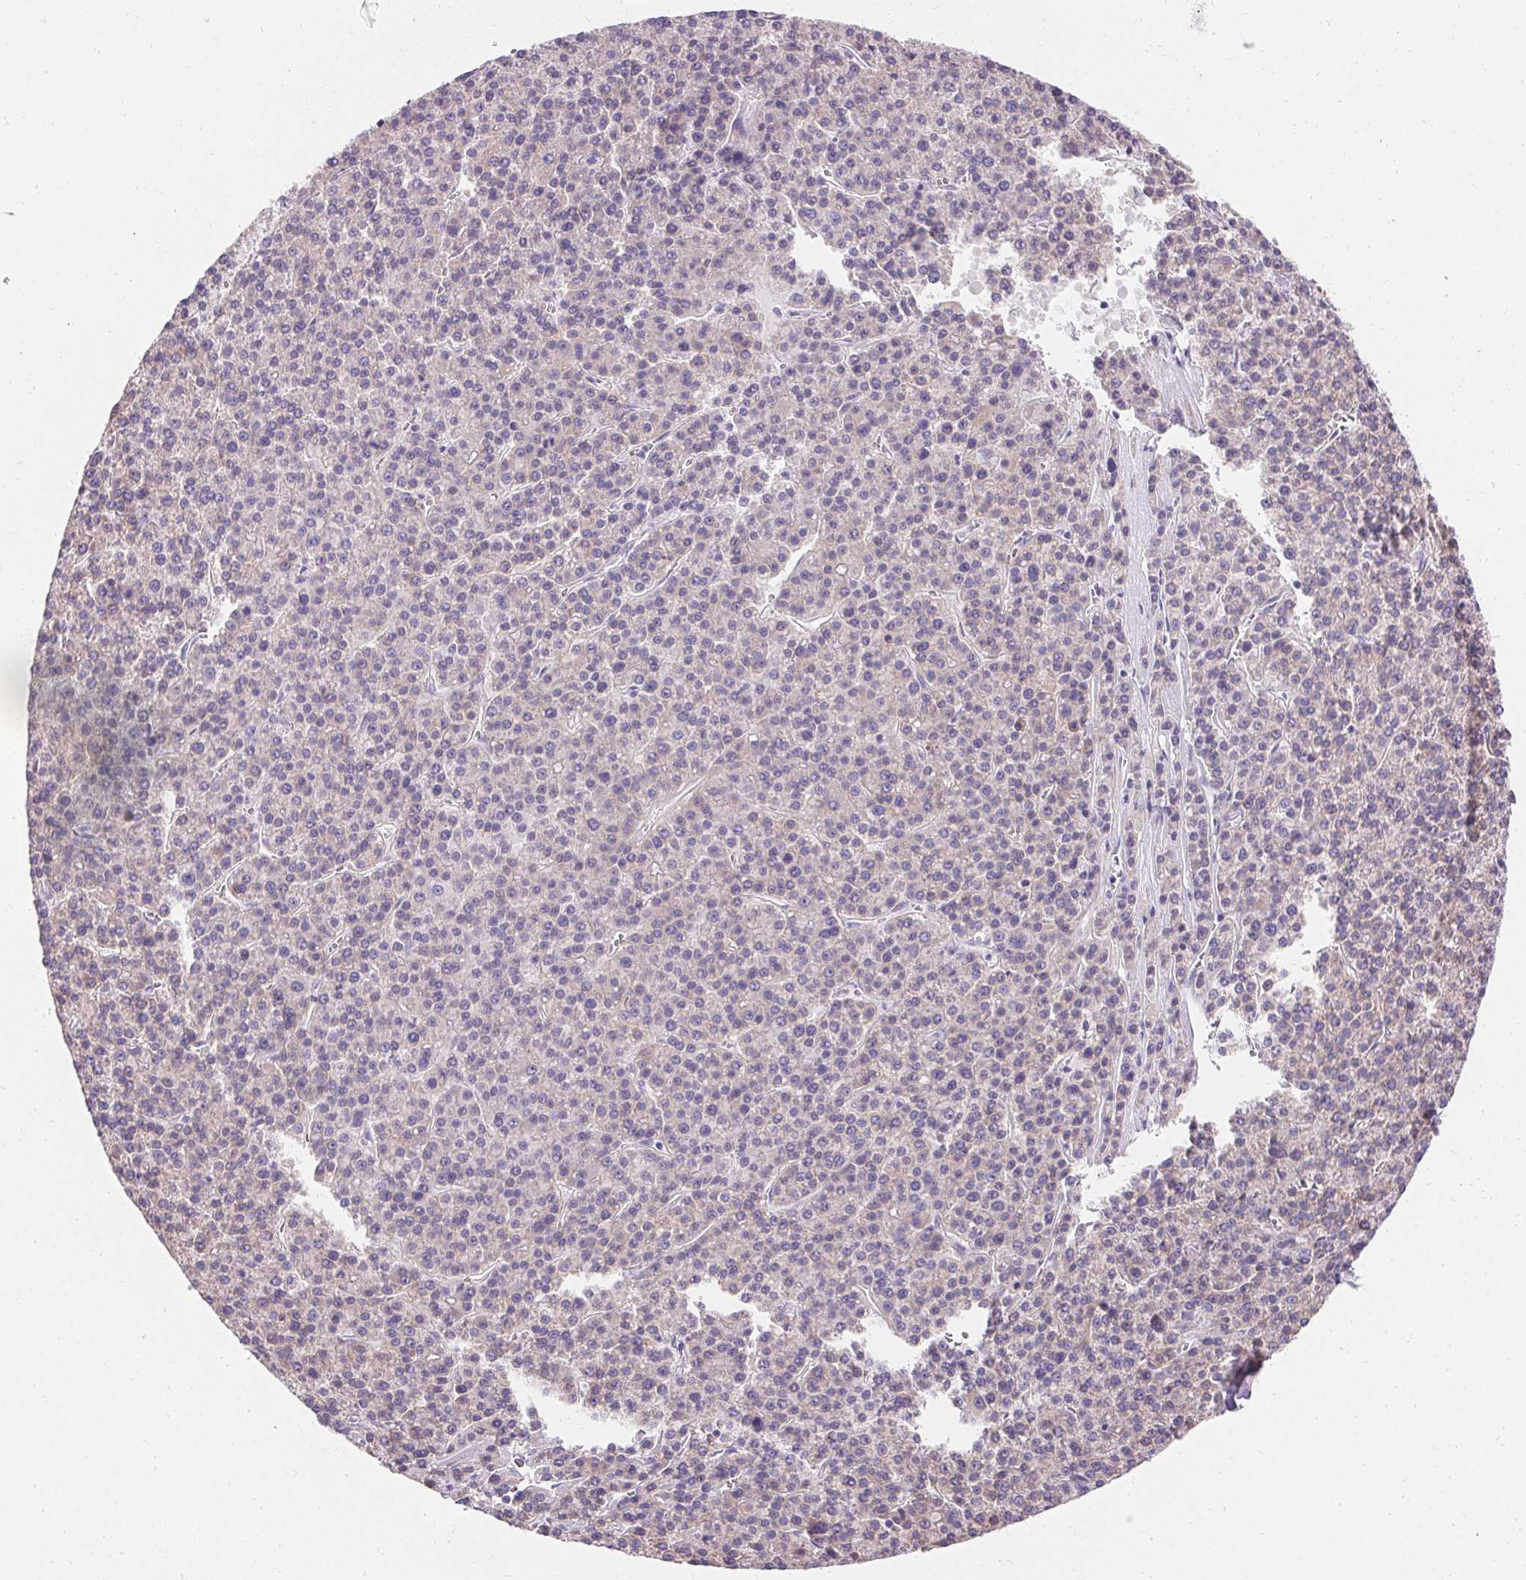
{"staining": {"intensity": "weak", "quantity": "<25%", "location": "cytoplasmic/membranous"}, "tissue": "liver cancer", "cell_type": "Tumor cells", "image_type": "cancer", "snomed": [{"axis": "morphology", "description": "Carcinoma, Hepatocellular, NOS"}, {"axis": "topography", "description": "Liver"}], "caption": "Liver cancer was stained to show a protein in brown. There is no significant staining in tumor cells.", "gene": "ASGR2", "patient": {"sex": "female", "age": 58}}